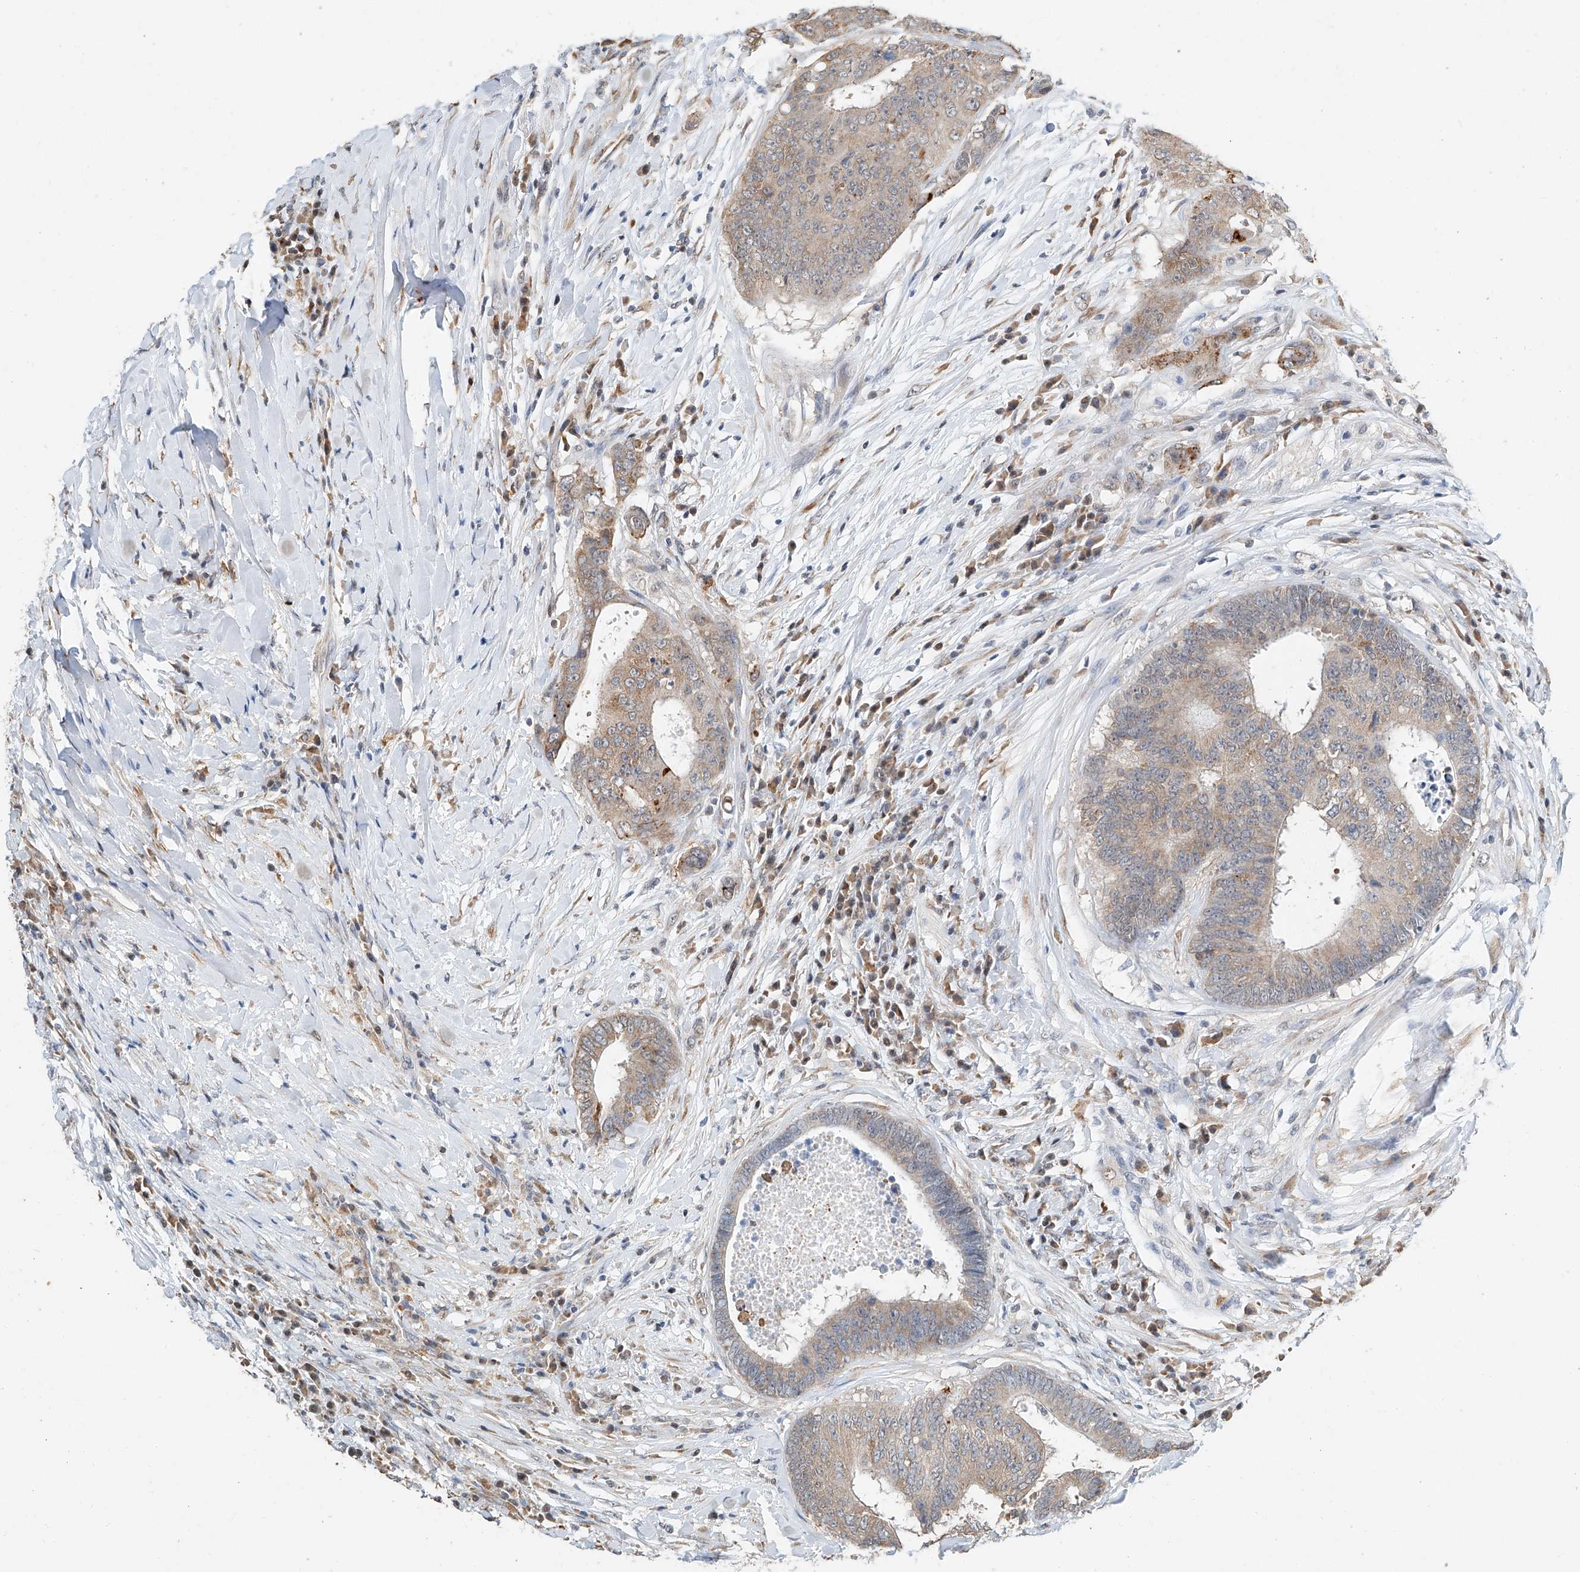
{"staining": {"intensity": "weak", "quantity": ">75%", "location": "cytoplasmic/membranous"}, "tissue": "colorectal cancer", "cell_type": "Tumor cells", "image_type": "cancer", "snomed": [{"axis": "morphology", "description": "Adenocarcinoma, NOS"}, {"axis": "topography", "description": "Rectum"}], "caption": "Weak cytoplasmic/membranous protein staining is identified in approximately >75% of tumor cells in colorectal cancer (adenocarcinoma).", "gene": "CTDP1", "patient": {"sex": "male", "age": 72}}